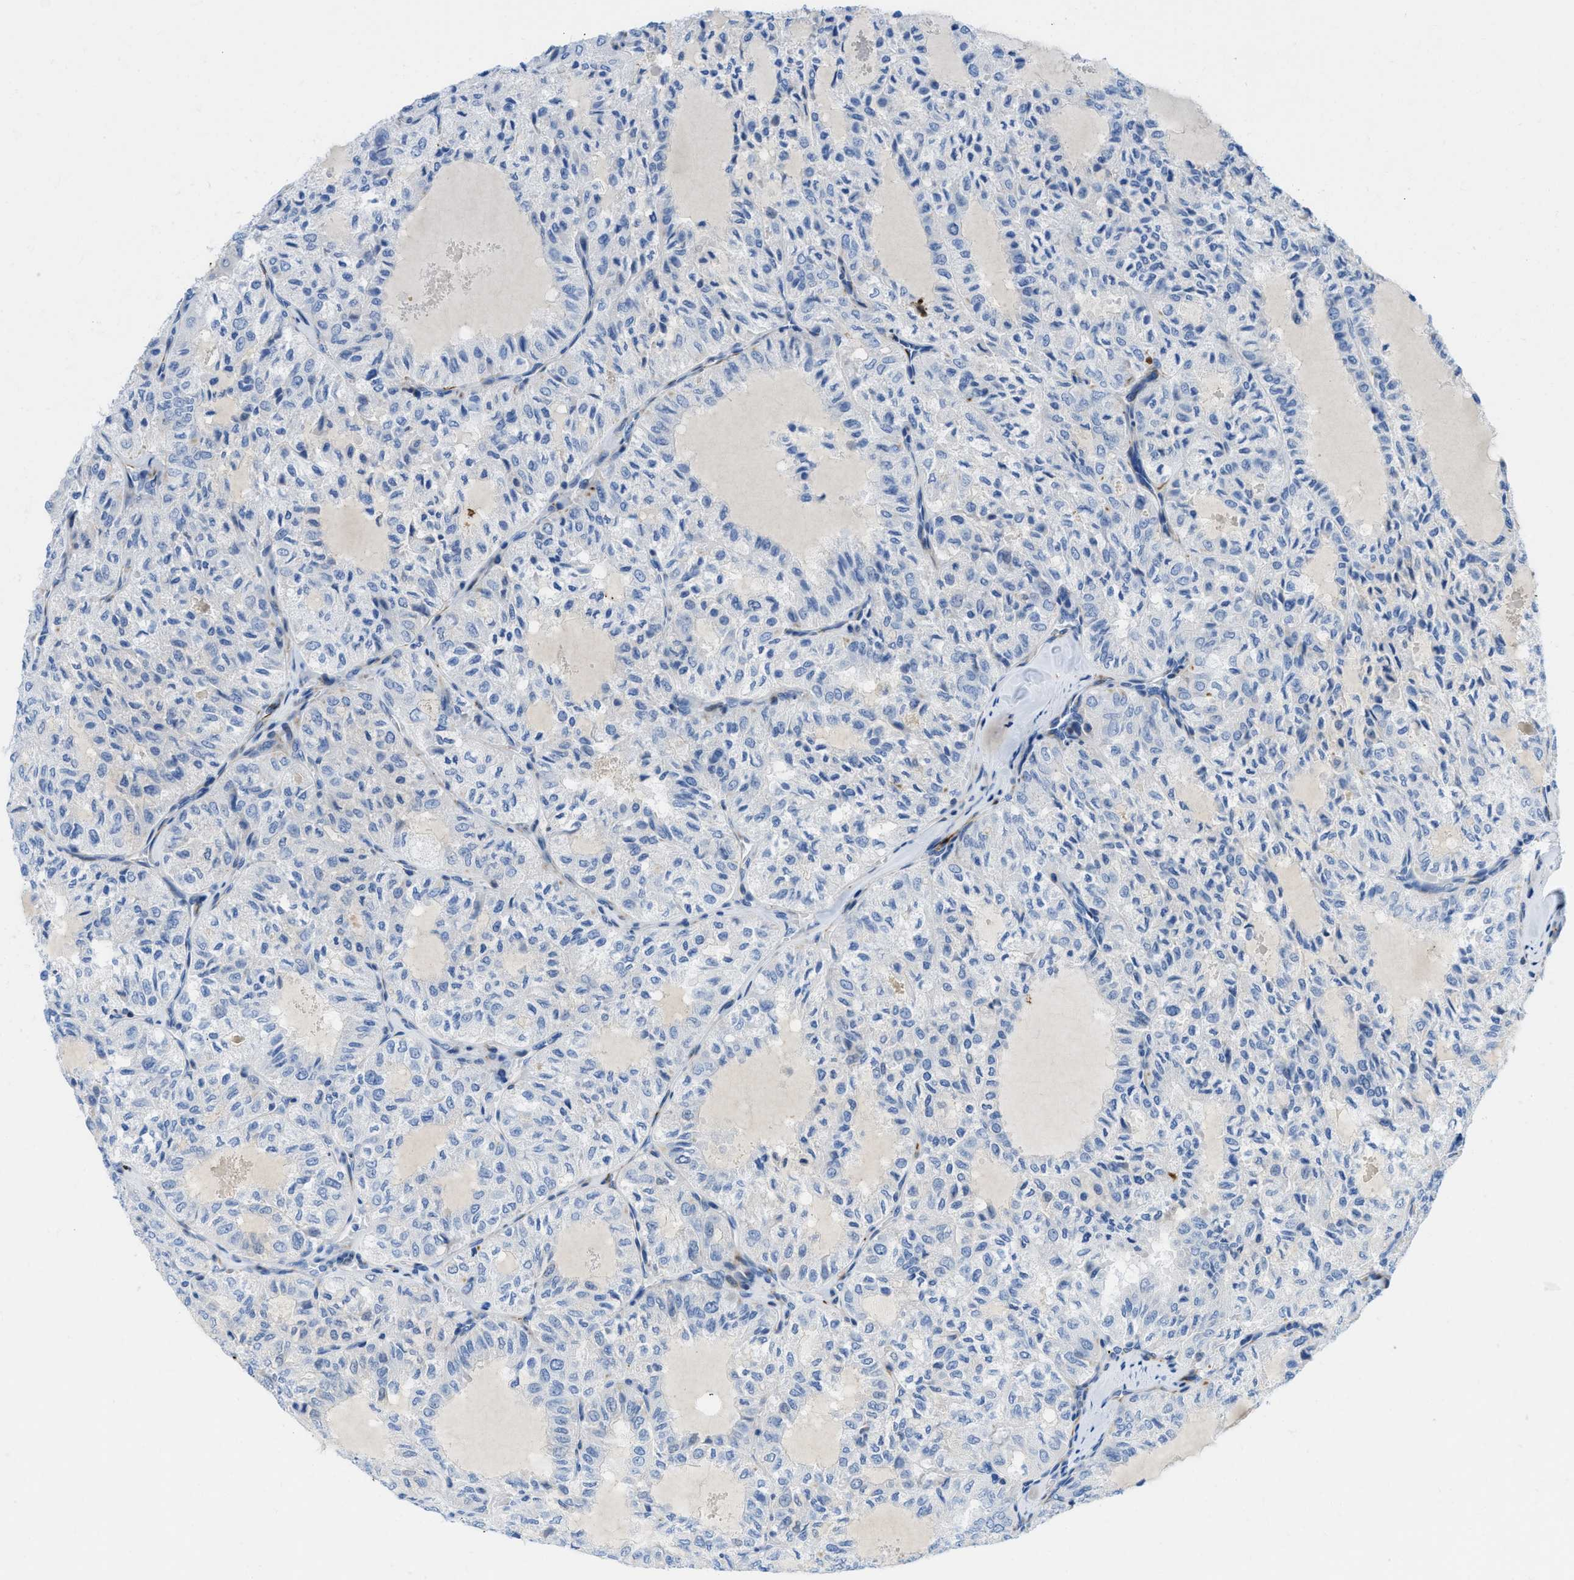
{"staining": {"intensity": "negative", "quantity": "none", "location": "none"}, "tissue": "thyroid cancer", "cell_type": "Tumor cells", "image_type": "cancer", "snomed": [{"axis": "morphology", "description": "Follicular adenoma carcinoma, NOS"}, {"axis": "topography", "description": "Thyroid gland"}], "caption": "This is an immunohistochemistry (IHC) micrograph of human thyroid follicular adenoma carcinoma. There is no positivity in tumor cells.", "gene": "XCR1", "patient": {"sex": "male", "age": 75}}